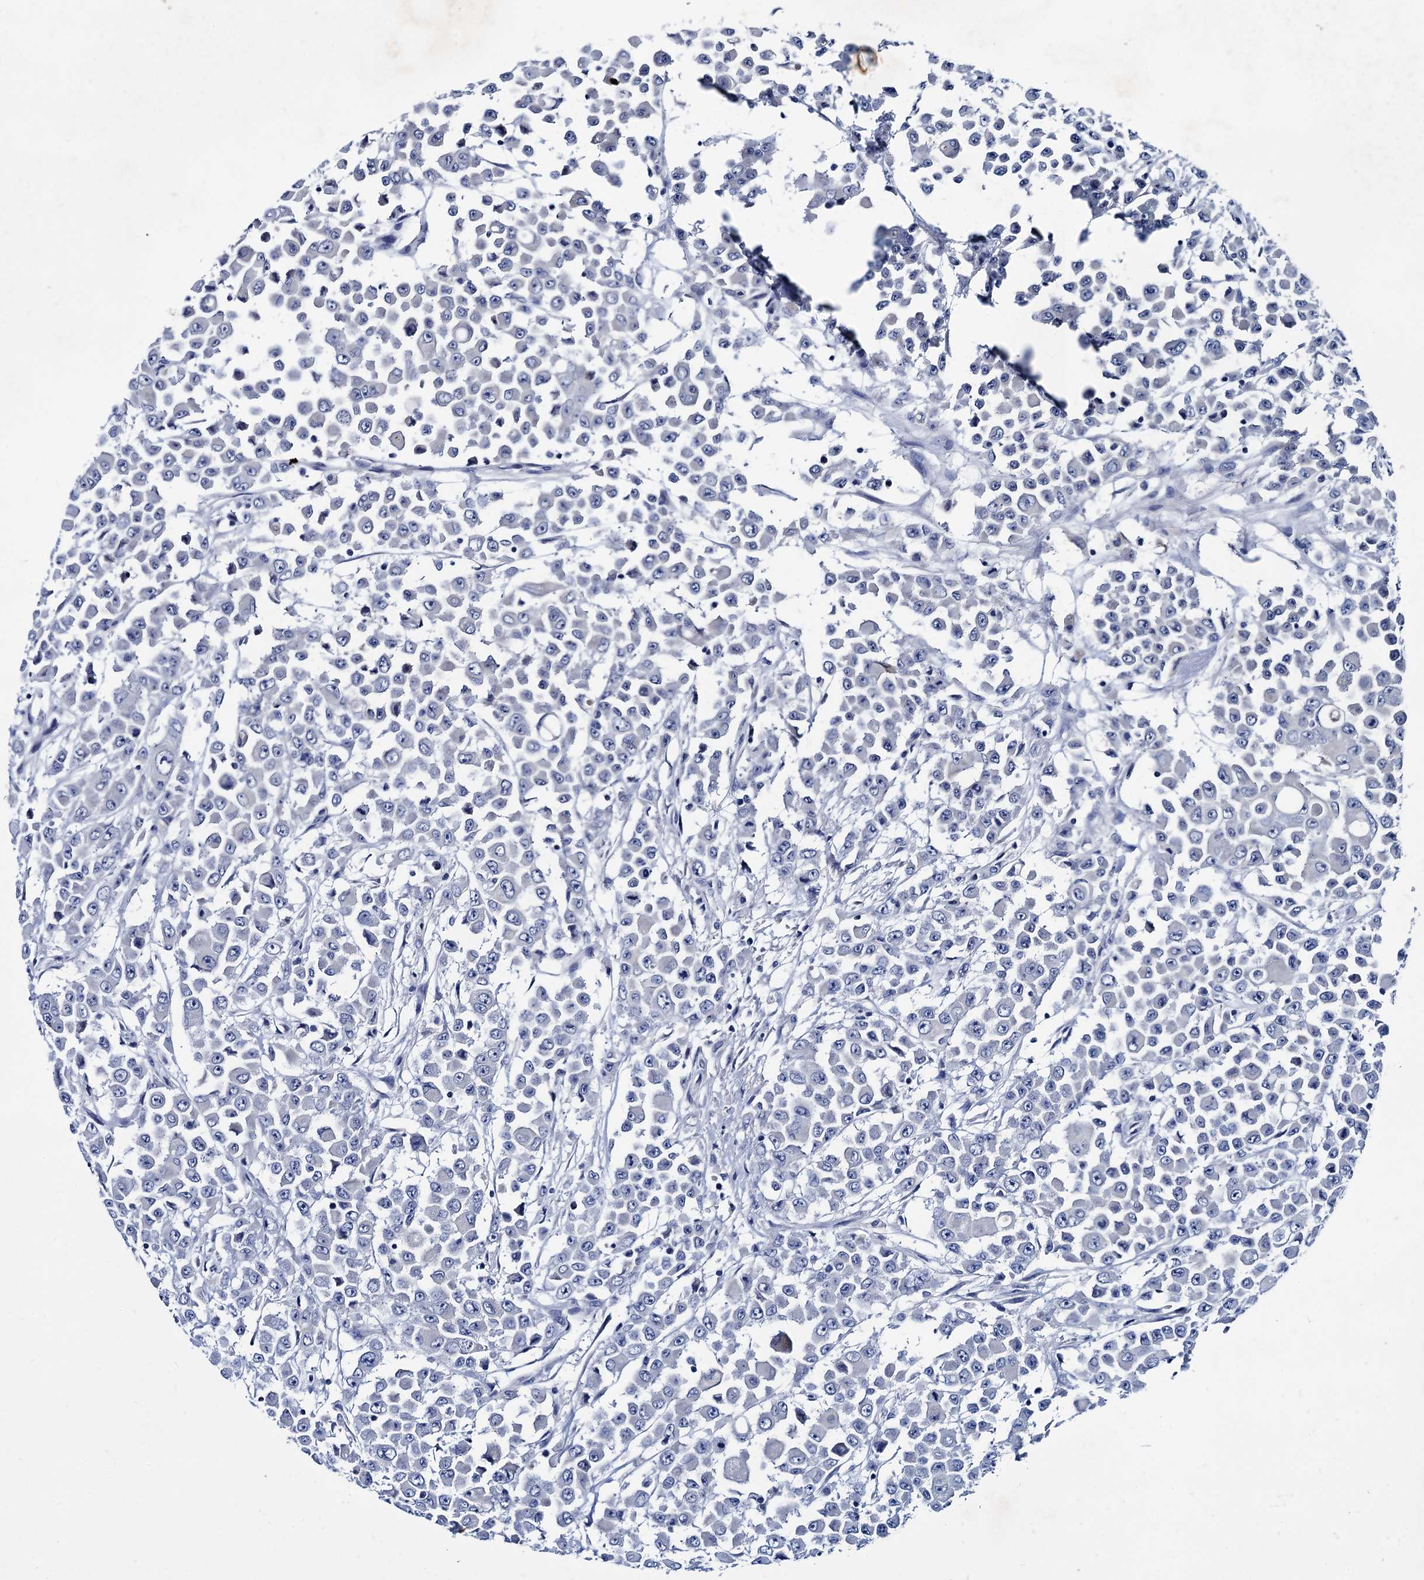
{"staining": {"intensity": "negative", "quantity": "none", "location": "none"}, "tissue": "colorectal cancer", "cell_type": "Tumor cells", "image_type": "cancer", "snomed": [{"axis": "morphology", "description": "Adenocarcinoma, NOS"}, {"axis": "topography", "description": "Rectum"}], "caption": "This micrograph is of colorectal cancer (adenocarcinoma) stained with immunohistochemistry to label a protein in brown with the nuclei are counter-stained blue. There is no positivity in tumor cells.", "gene": "TMEM72", "patient": {"sex": "male", "age": 57}}